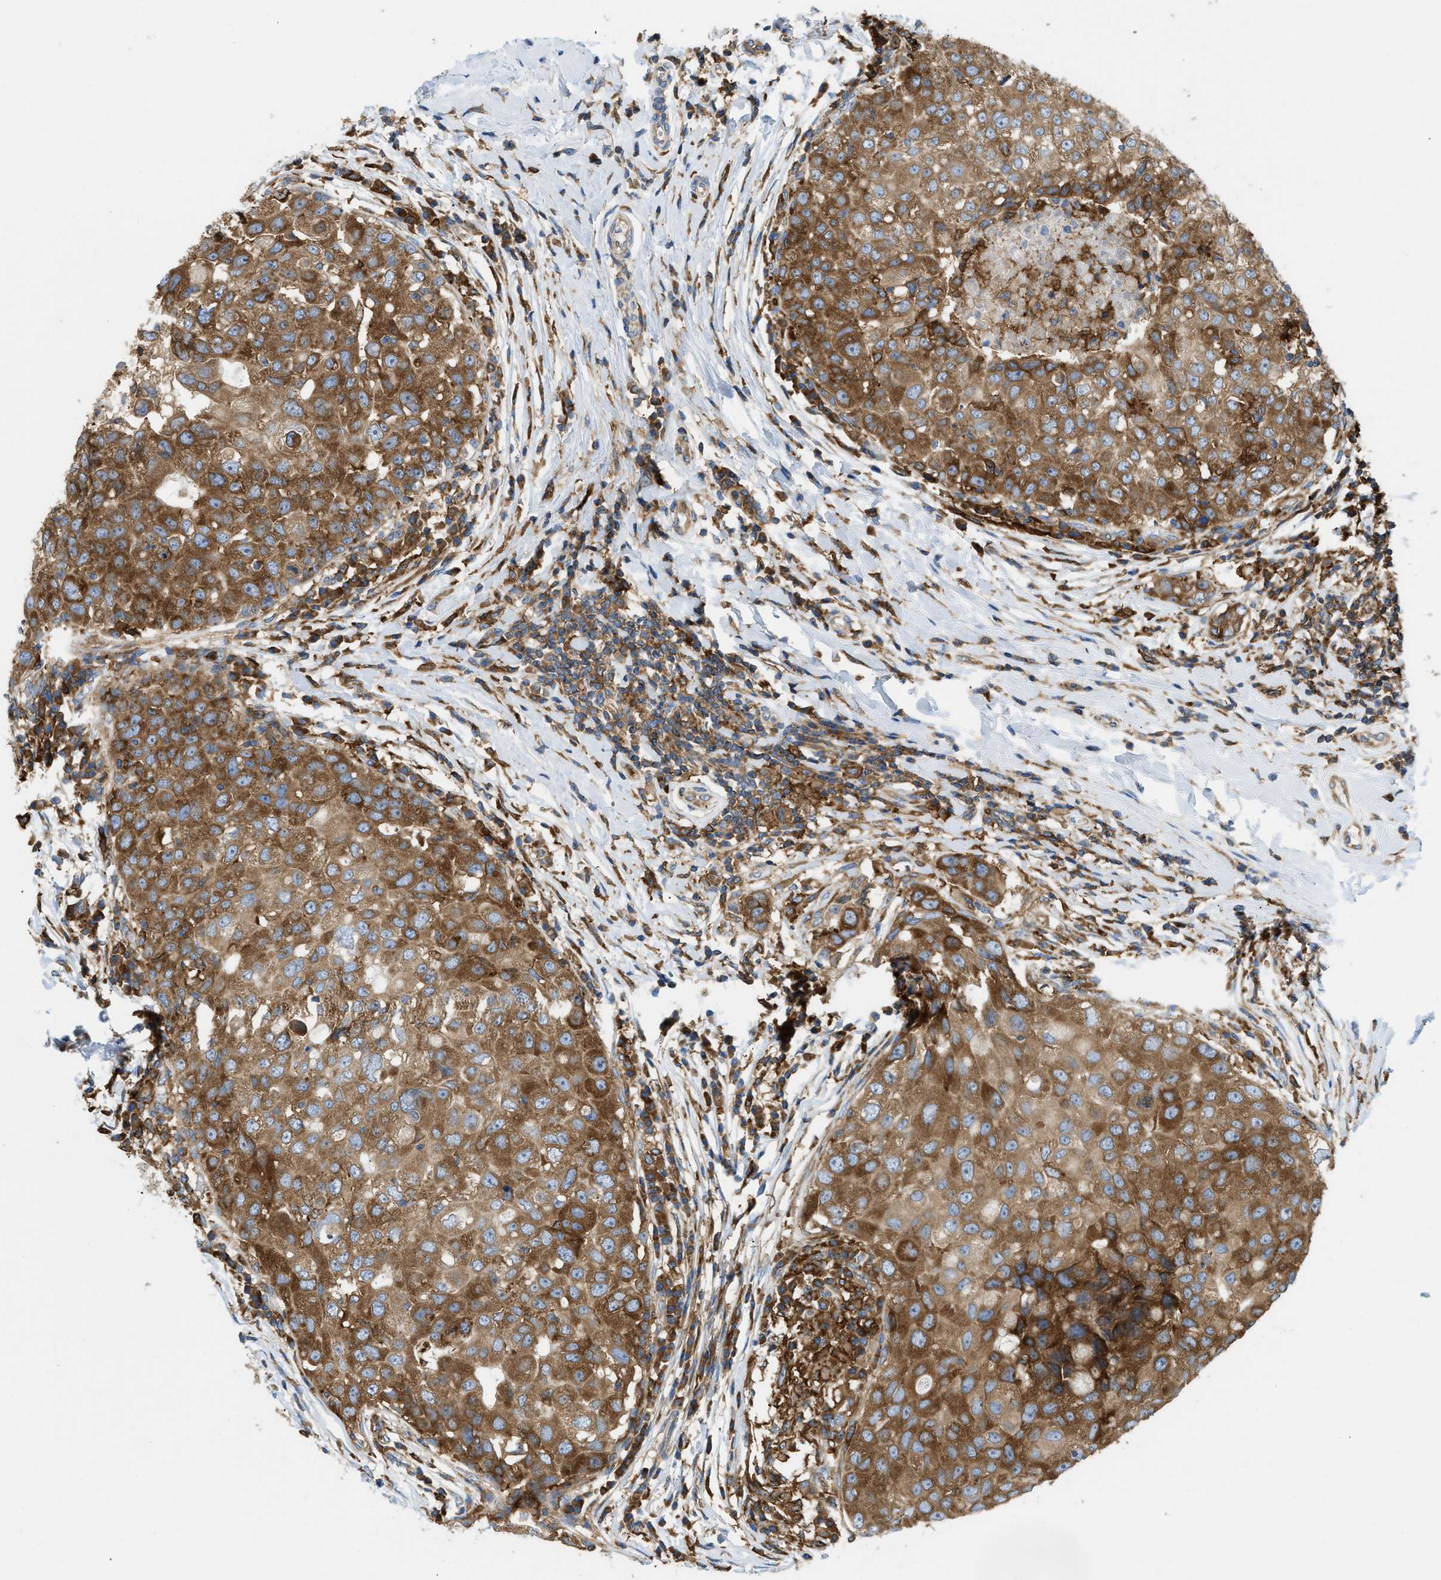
{"staining": {"intensity": "moderate", "quantity": ">75%", "location": "cytoplasmic/membranous"}, "tissue": "breast cancer", "cell_type": "Tumor cells", "image_type": "cancer", "snomed": [{"axis": "morphology", "description": "Duct carcinoma"}, {"axis": "topography", "description": "Breast"}], "caption": "Immunohistochemical staining of intraductal carcinoma (breast) displays medium levels of moderate cytoplasmic/membranous positivity in about >75% of tumor cells. The staining was performed using DAB (3,3'-diaminobenzidine) to visualize the protein expression in brown, while the nuclei were stained in blue with hematoxylin (Magnification: 20x).", "gene": "GPAT4", "patient": {"sex": "female", "age": 27}}